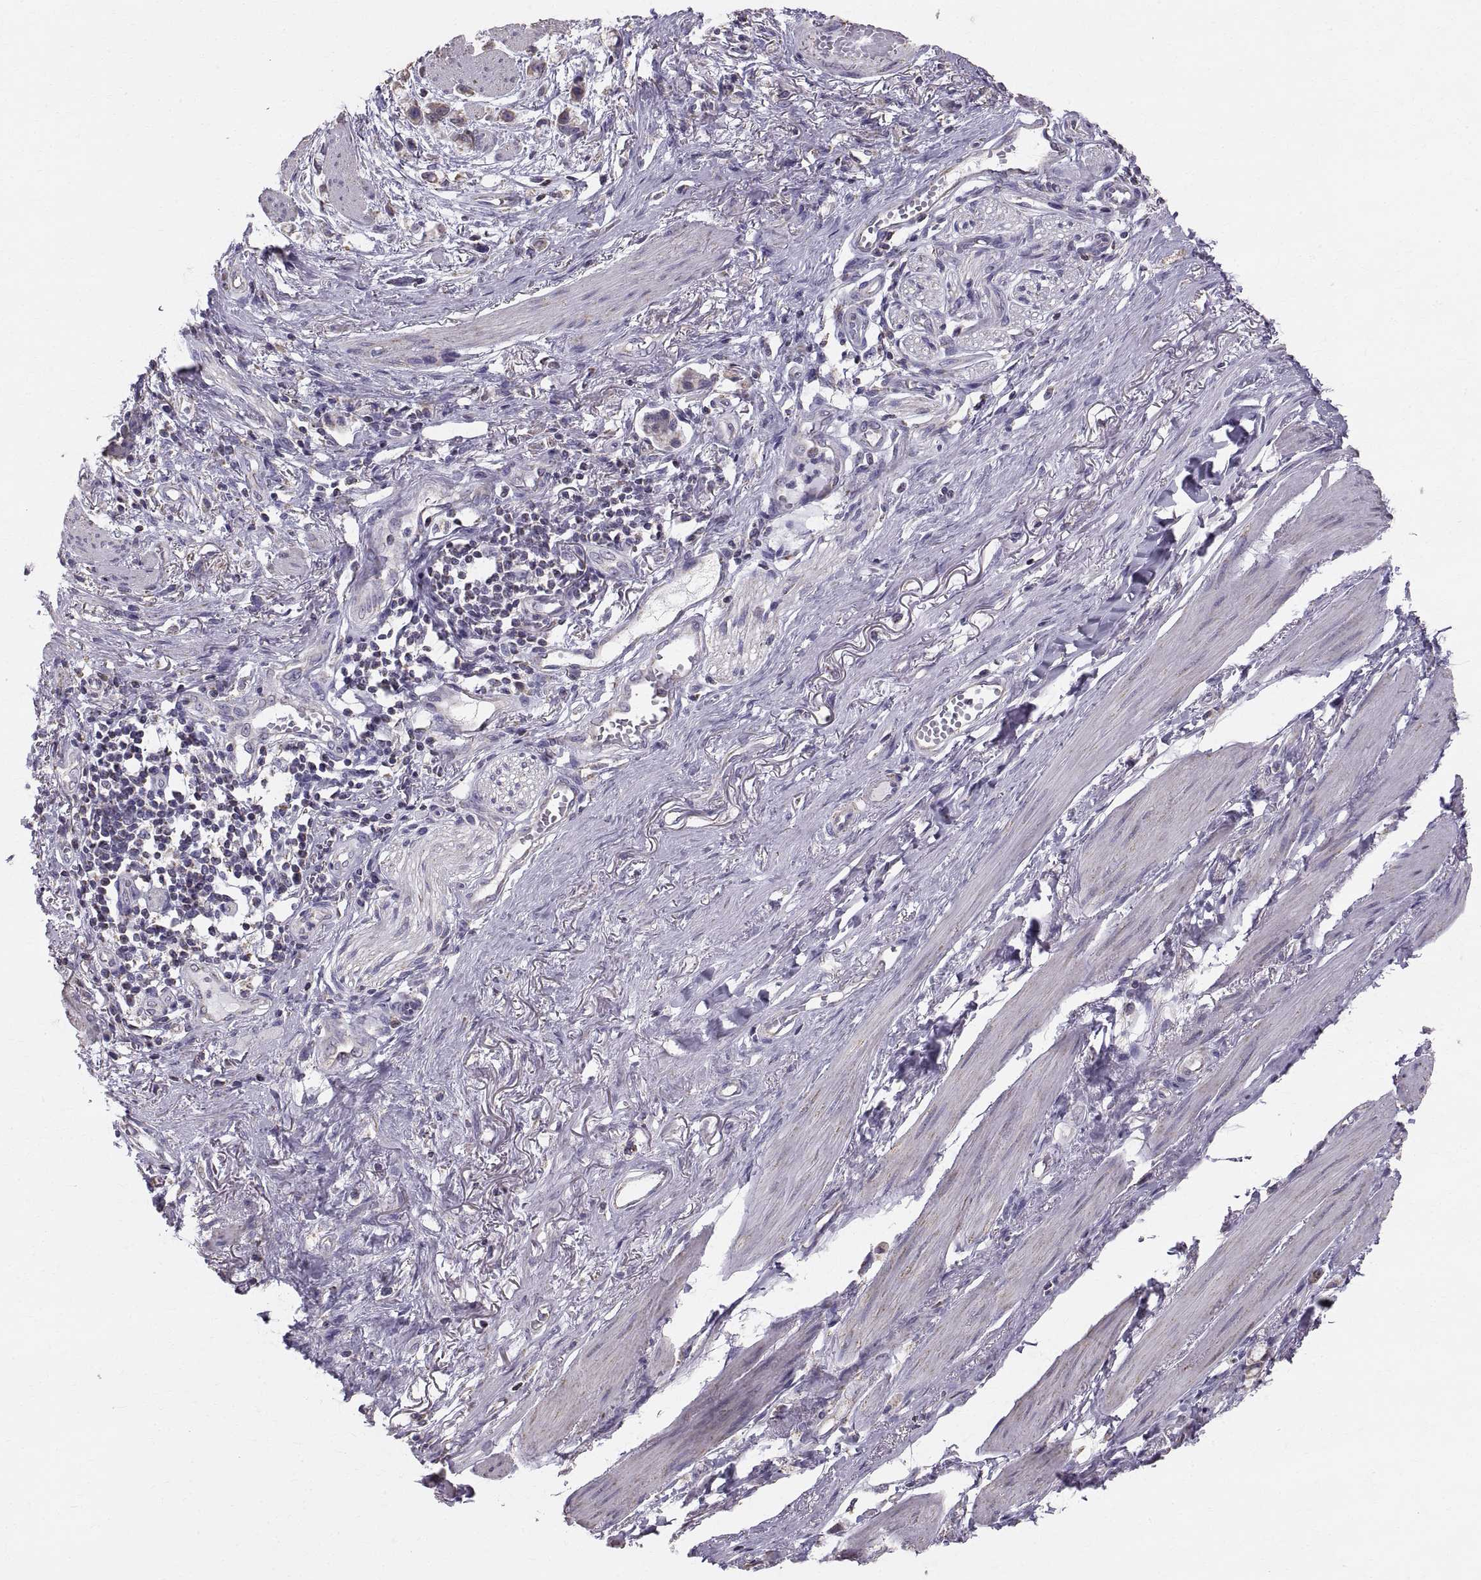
{"staining": {"intensity": "weak", "quantity": "<25%", "location": "cytoplasmic/membranous"}, "tissue": "stomach cancer", "cell_type": "Tumor cells", "image_type": "cancer", "snomed": [{"axis": "morphology", "description": "Adenocarcinoma, NOS"}, {"axis": "topography", "description": "Stomach"}], "caption": "High magnification brightfield microscopy of stomach adenocarcinoma stained with DAB (3,3'-diaminobenzidine) (brown) and counterstained with hematoxylin (blue): tumor cells show no significant expression.", "gene": "STMND1", "patient": {"sex": "female", "age": 81}}